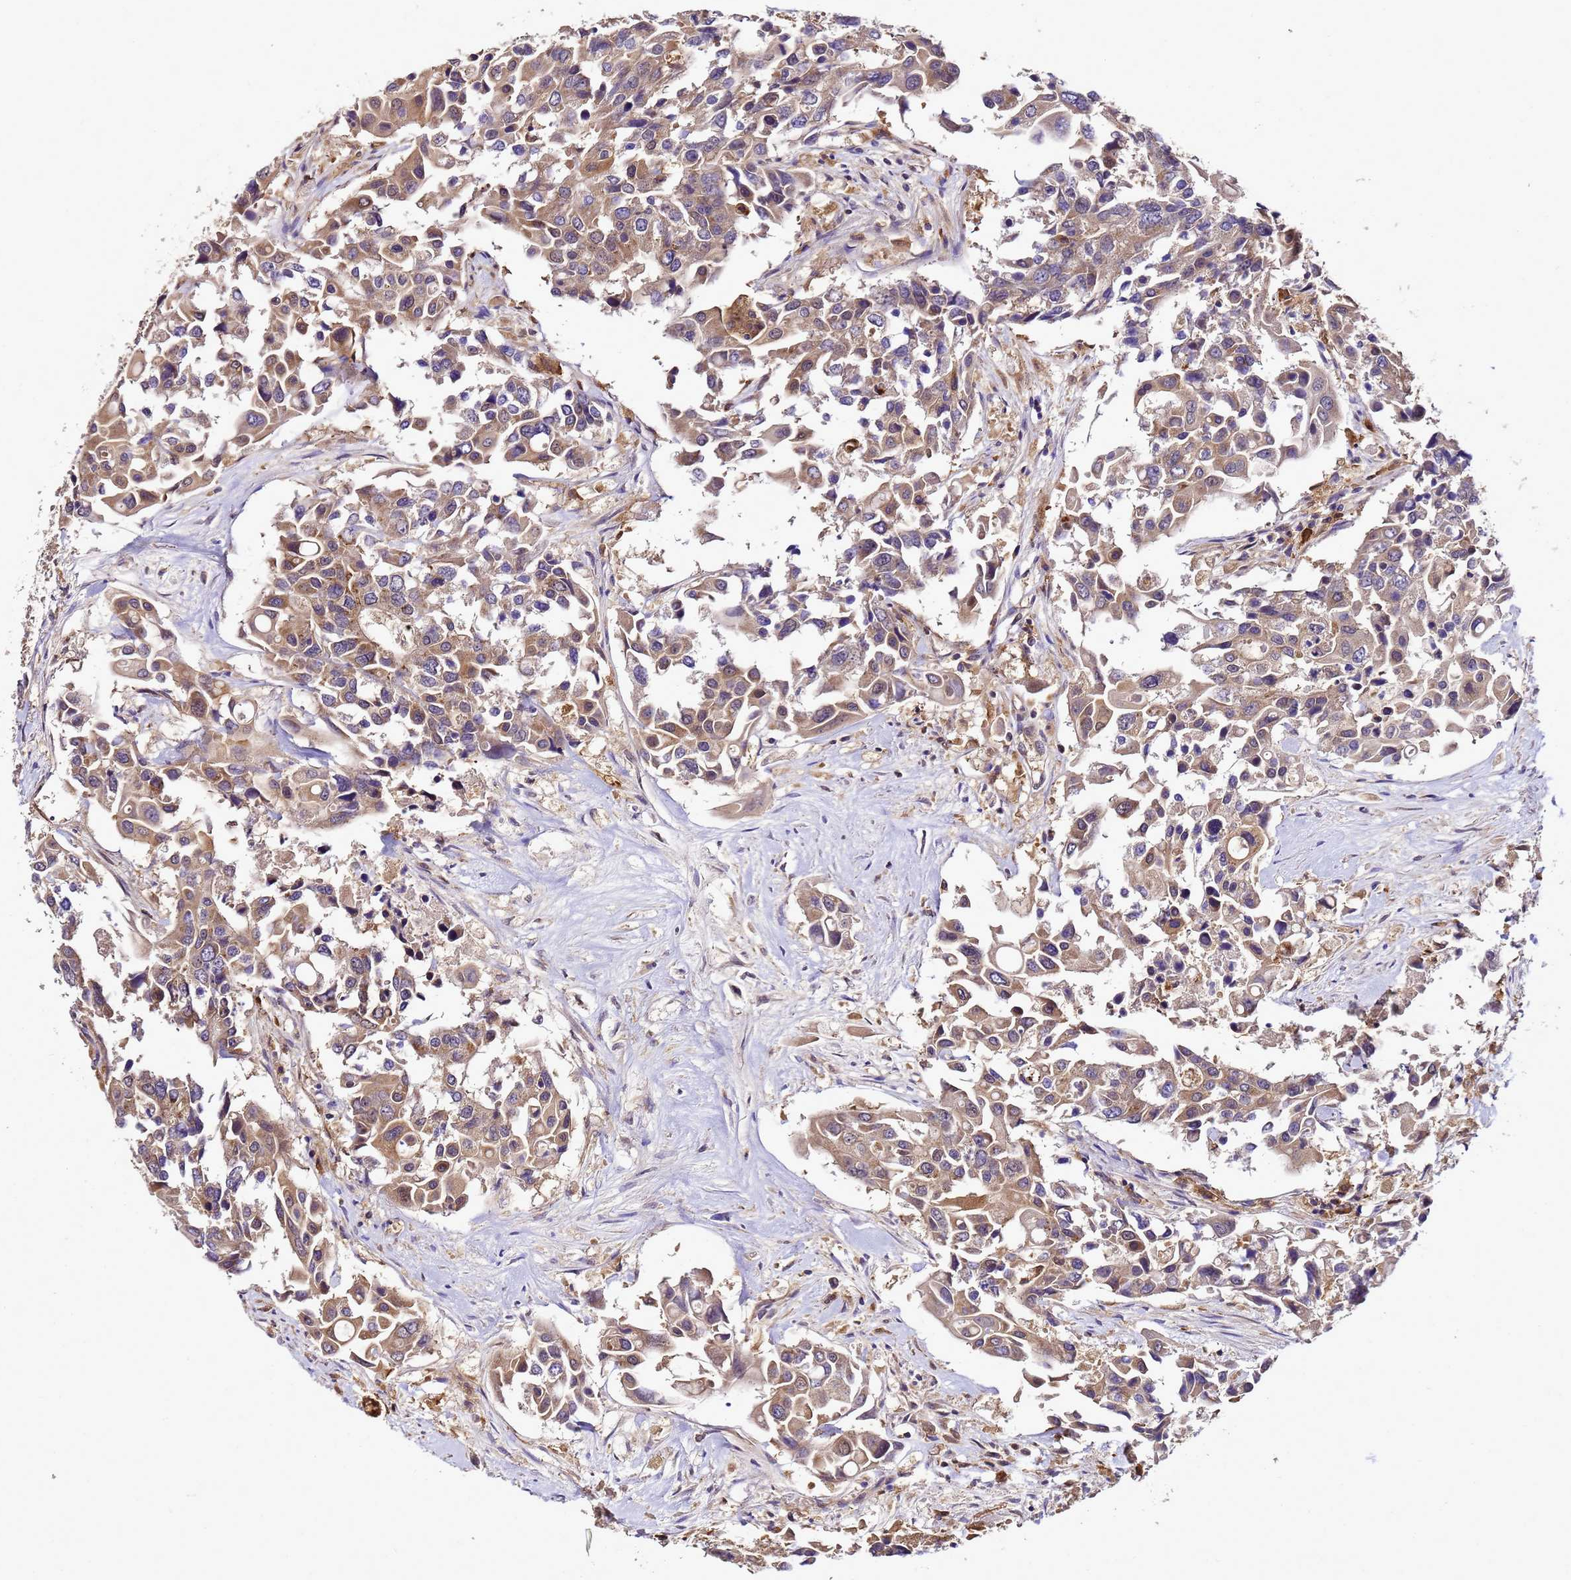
{"staining": {"intensity": "moderate", "quantity": ">75%", "location": "cytoplasmic/membranous"}, "tissue": "colorectal cancer", "cell_type": "Tumor cells", "image_type": "cancer", "snomed": [{"axis": "morphology", "description": "Adenocarcinoma, NOS"}, {"axis": "topography", "description": "Colon"}], "caption": "Protein staining reveals moderate cytoplasmic/membranous positivity in approximately >75% of tumor cells in colorectal adenocarcinoma.", "gene": "TRABD", "patient": {"sex": "male", "age": 77}}